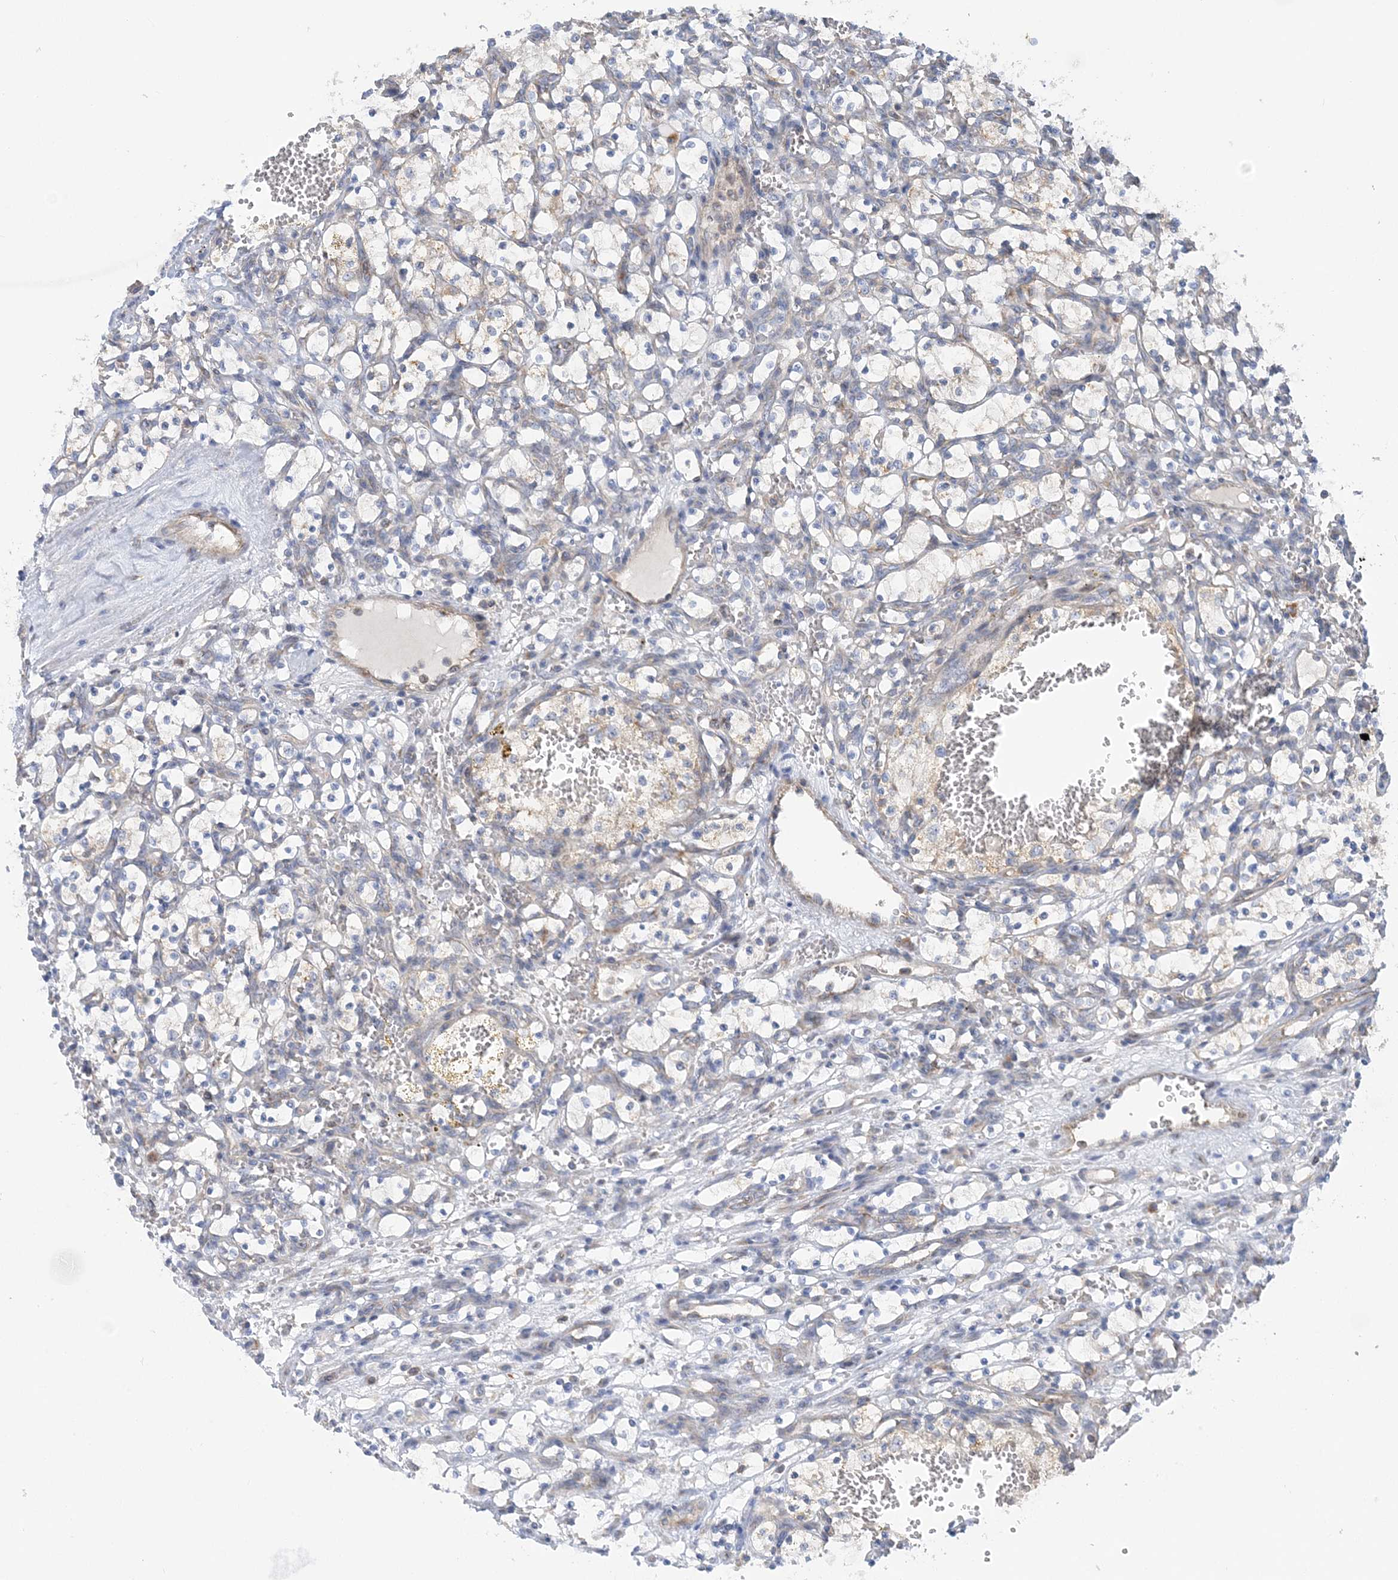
{"staining": {"intensity": "weak", "quantity": "<25%", "location": "cytoplasmic/membranous"}, "tissue": "renal cancer", "cell_type": "Tumor cells", "image_type": "cancer", "snomed": [{"axis": "morphology", "description": "Adenocarcinoma, NOS"}, {"axis": "topography", "description": "Kidney"}], "caption": "Immunohistochemistry (IHC) of human renal adenocarcinoma displays no expression in tumor cells. (DAB immunohistochemistry with hematoxylin counter stain).", "gene": "FAM114A2", "patient": {"sex": "female", "age": 69}}